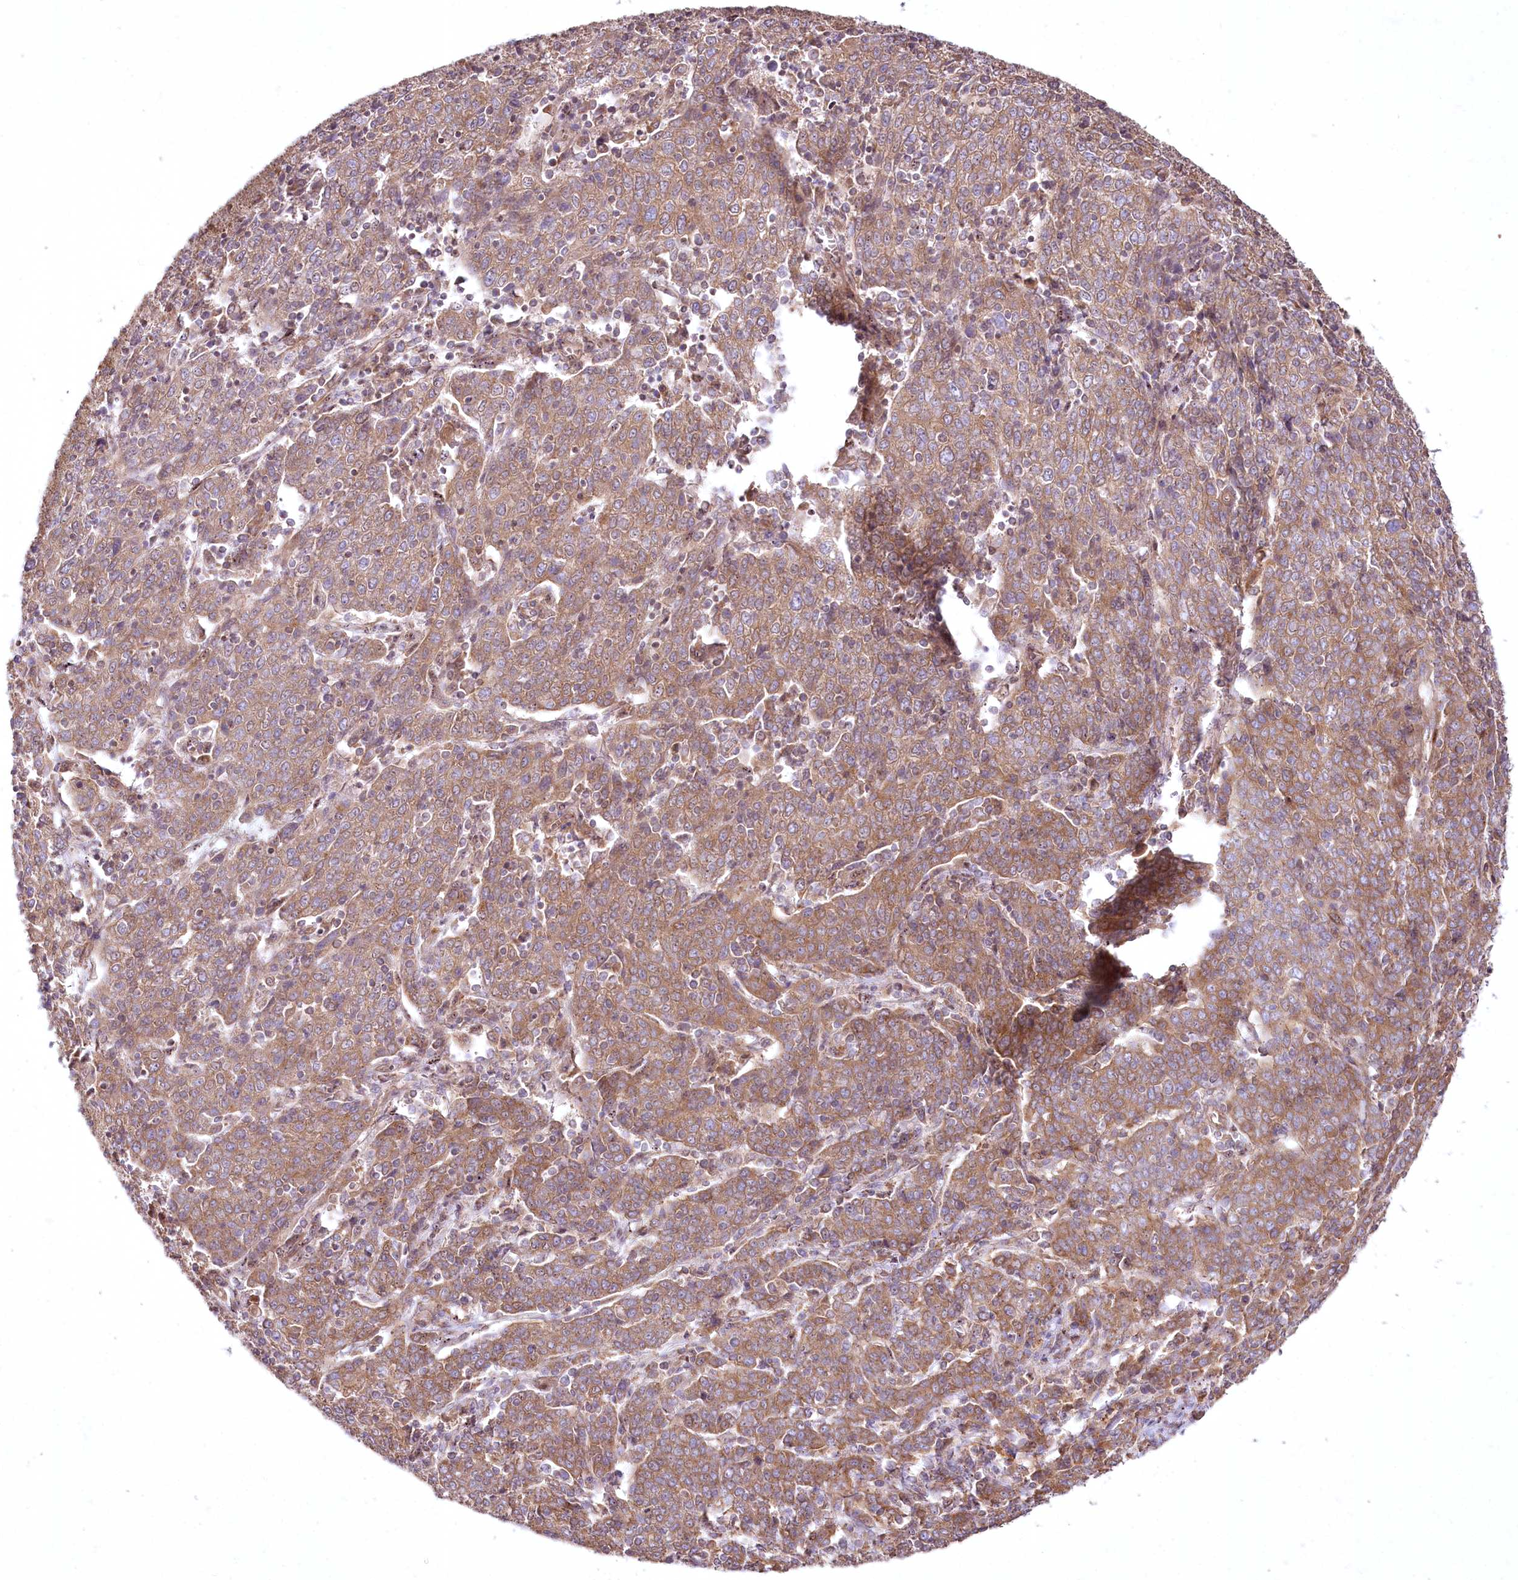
{"staining": {"intensity": "moderate", "quantity": ">75%", "location": "cytoplasmic/membranous"}, "tissue": "cervical cancer", "cell_type": "Tumor cells", "image_type": "cancer", "snomed": [{"axis": "morphology", "description": "Squamous cell carcinoma, NOS"}, {"axis": "topography", "description": "Cervix"}], "caption": "Protein positivity by IHC exhibits moderate cytoplasmic/membranous expression in about >75% of tumor cells in cervical cancer.", "gene": "SH3TC1", "patient": {"sex": "female", "age": 67}}